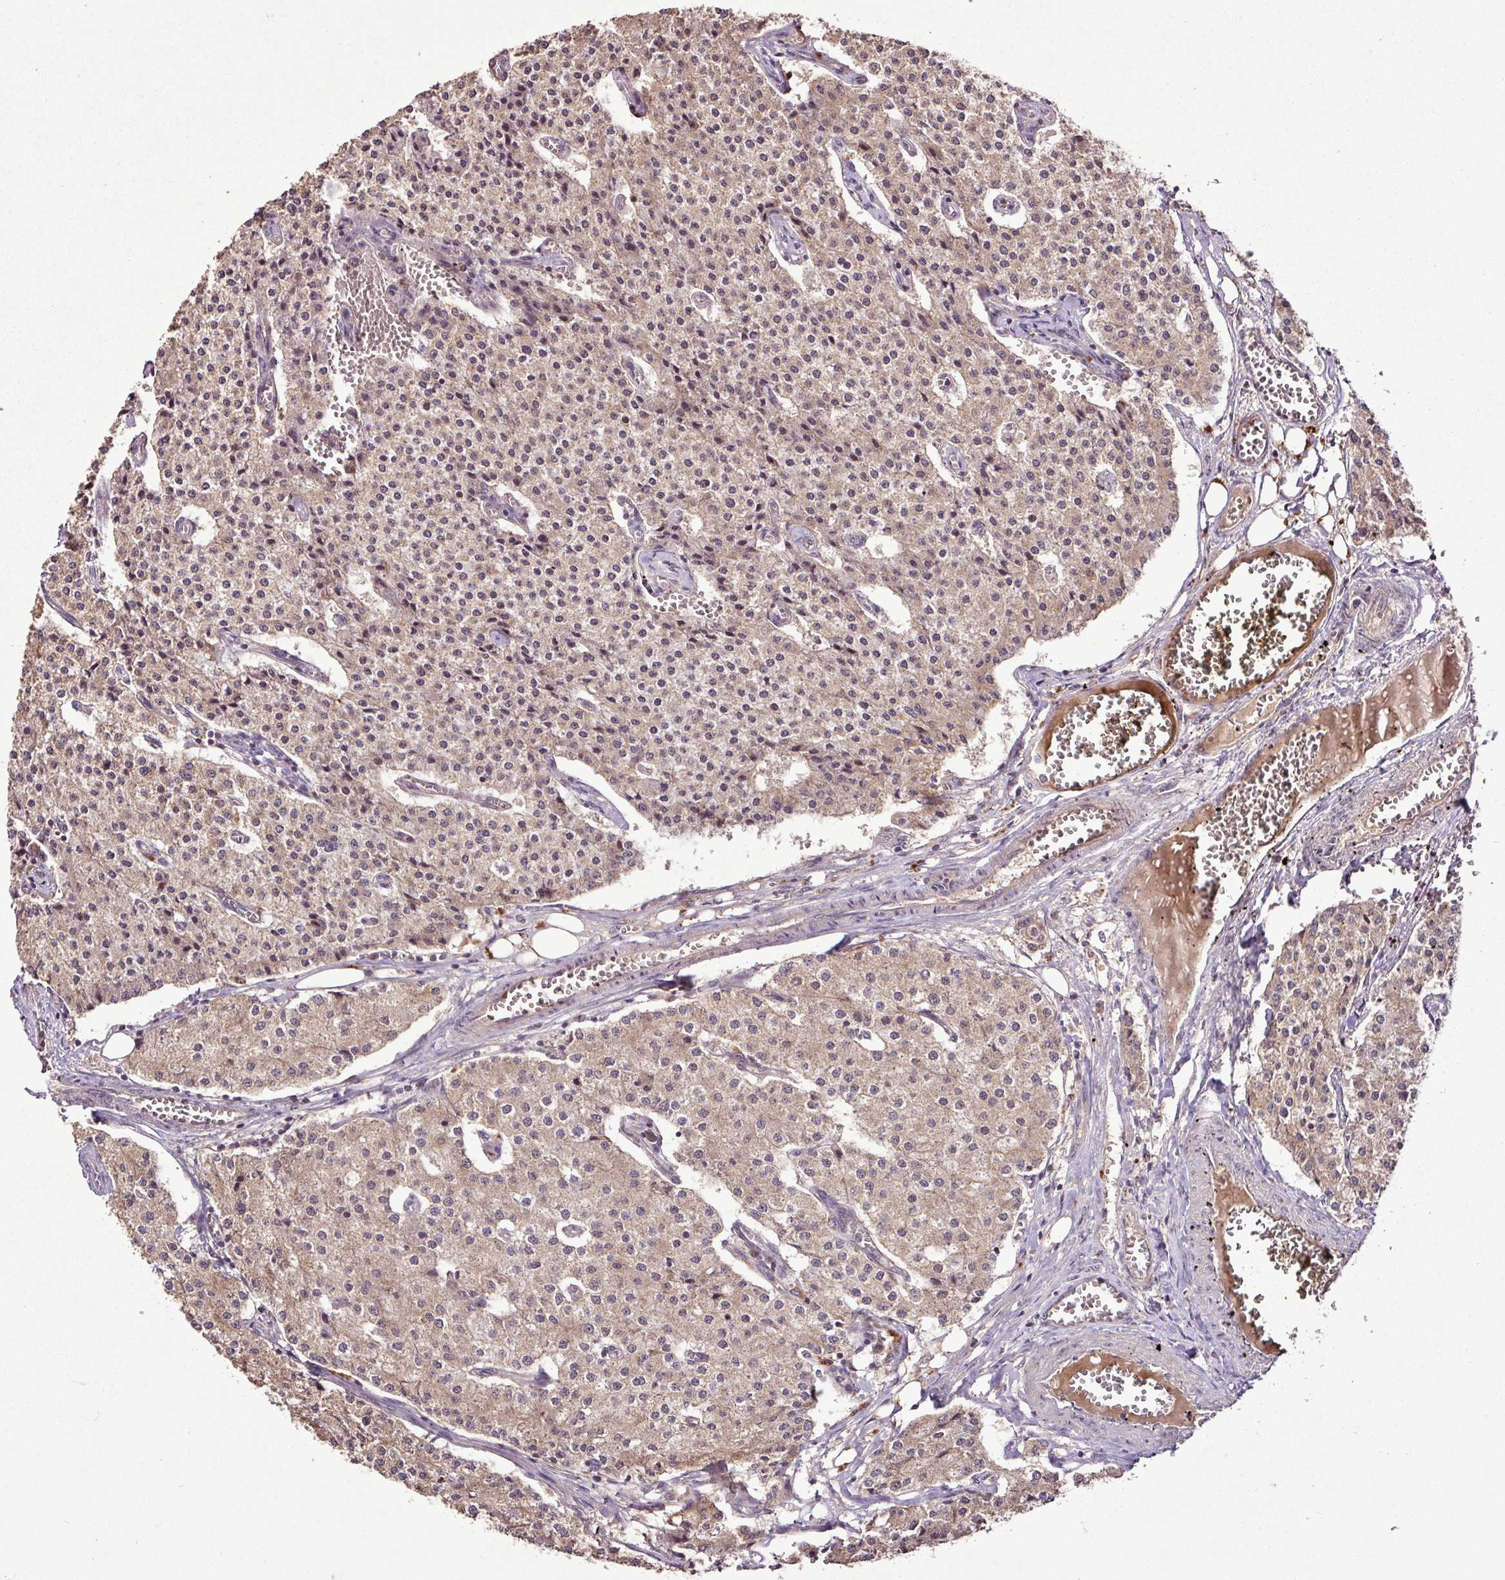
{"staining": {"intensity": "moderate", "quantity": ">75%", "location": "cytoplasmic/membranous,nuclear"}, "tissue": "carcinoid", "cell_type": "Tumor cells", "image_type": "cancer", "snomed": [{"axis": "morphology", "description": "Carcinoid, malignant, NOS"}, {"axis": "topography", "description": "Colon"}], "caption": "This image displays IHC staining of carcinoid (malignant), with medium moderate cytoplasmic/membranous and nuclear positivity in about >75% of tumor cells.", "gene": "FAIM", "patient": {"sex": "female", "age": 52}}